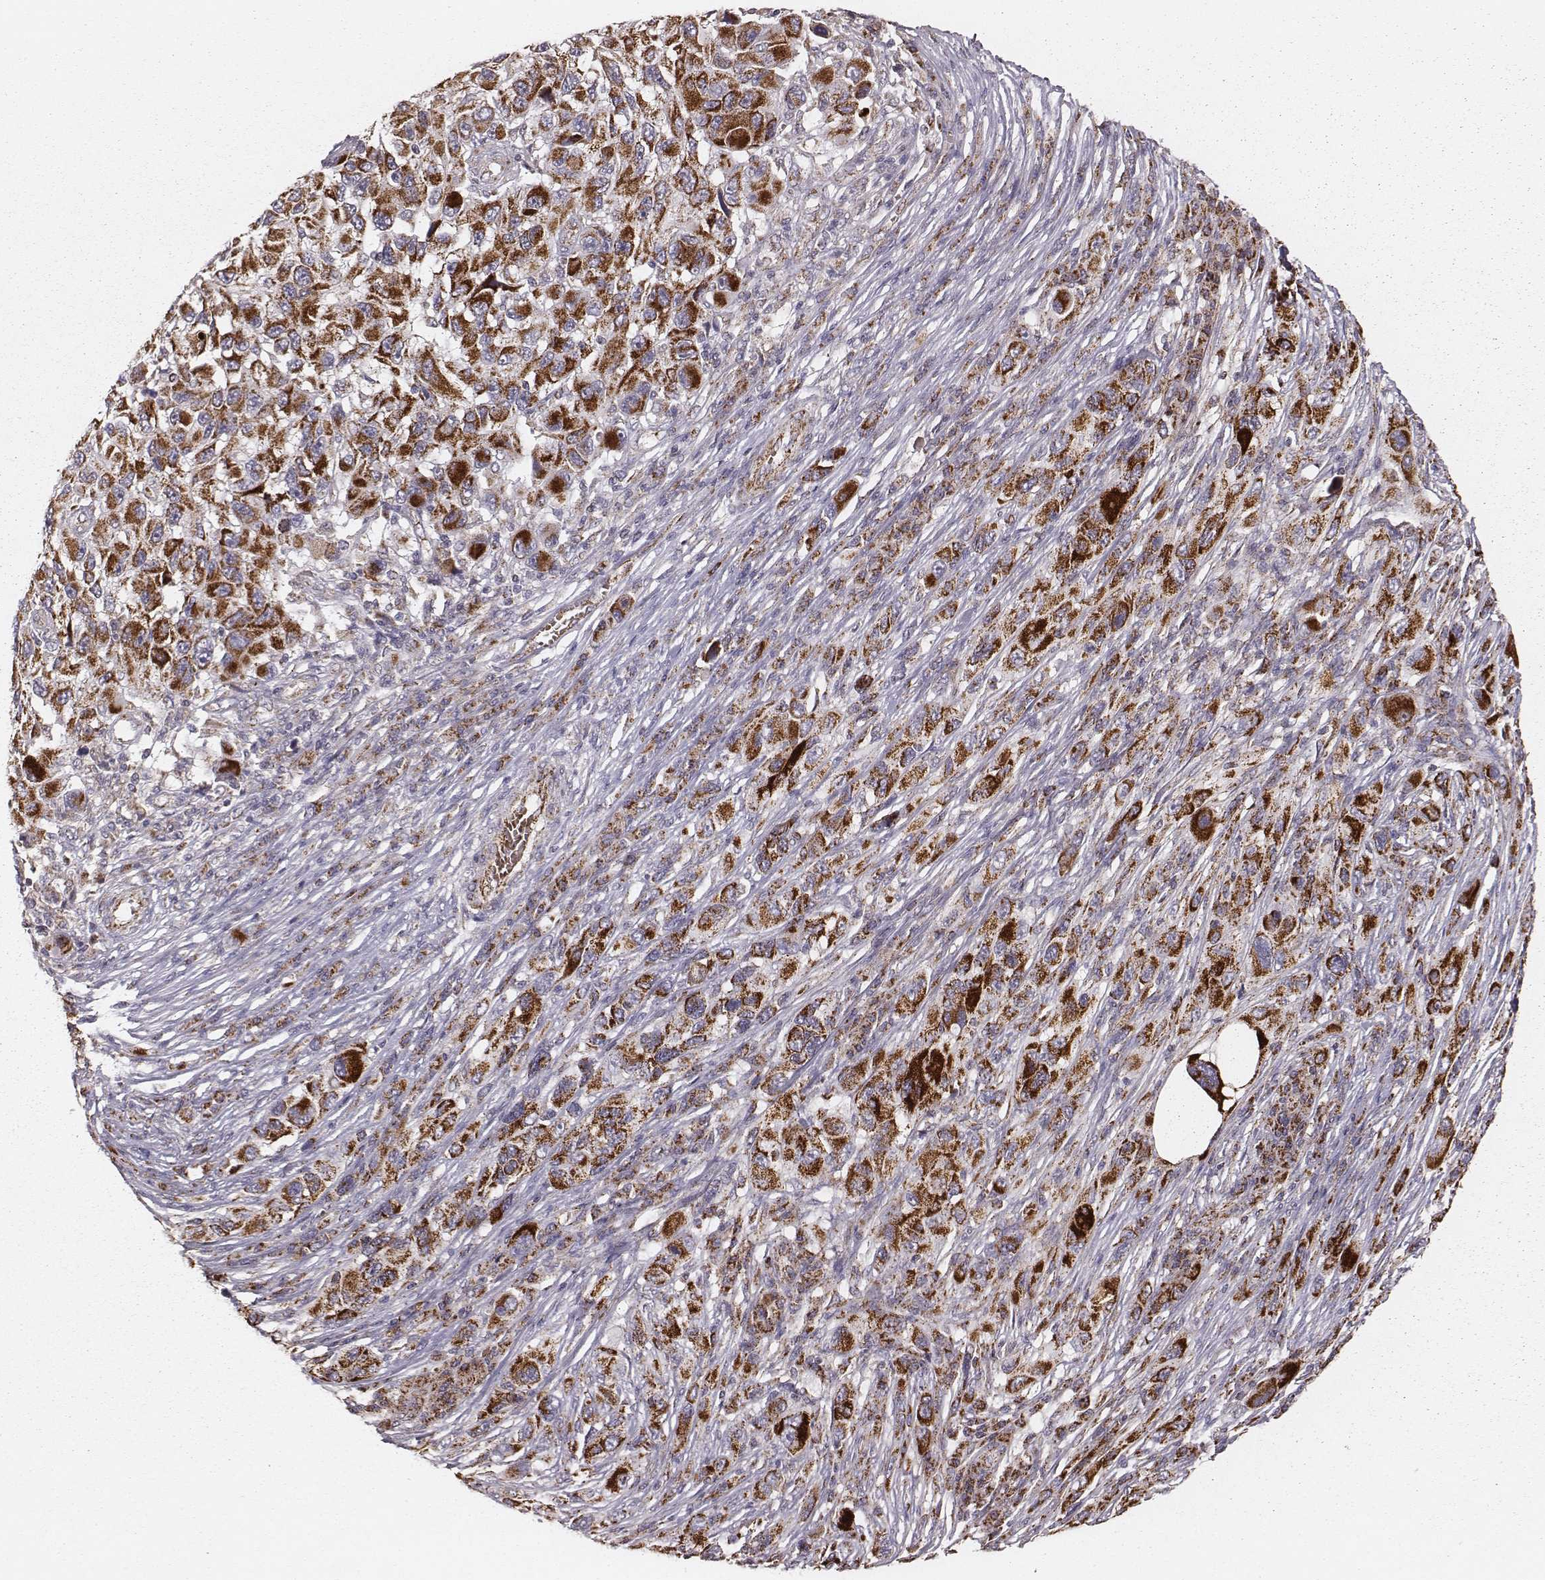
{"staining": {"intensity": "strong", "quantity": ">75%", "location": "cytoplasmic/membranous"}, "tissue": "melanoma", "cell_type": "Tumor cells", "image_type": "cancer", "snomed": [{"axis": "morphology", "description": "Malignant melanoma, NOS"}, {"axis": "topography", "description": "Skin"}], "caption": "Immunohistochemistry (IHC) histopathology image of neoplastic tissue: human malignant melanoma stained using immunohistochemistry (IHC) exhibits high levels of strong protein expression localized specifically in the cytoplasmic/membranous of tumor cells, appearing as a cytoplasmic/membranous brown color.", "gene": "TUFM", "patient": {"sex": "male", "age": 53}}